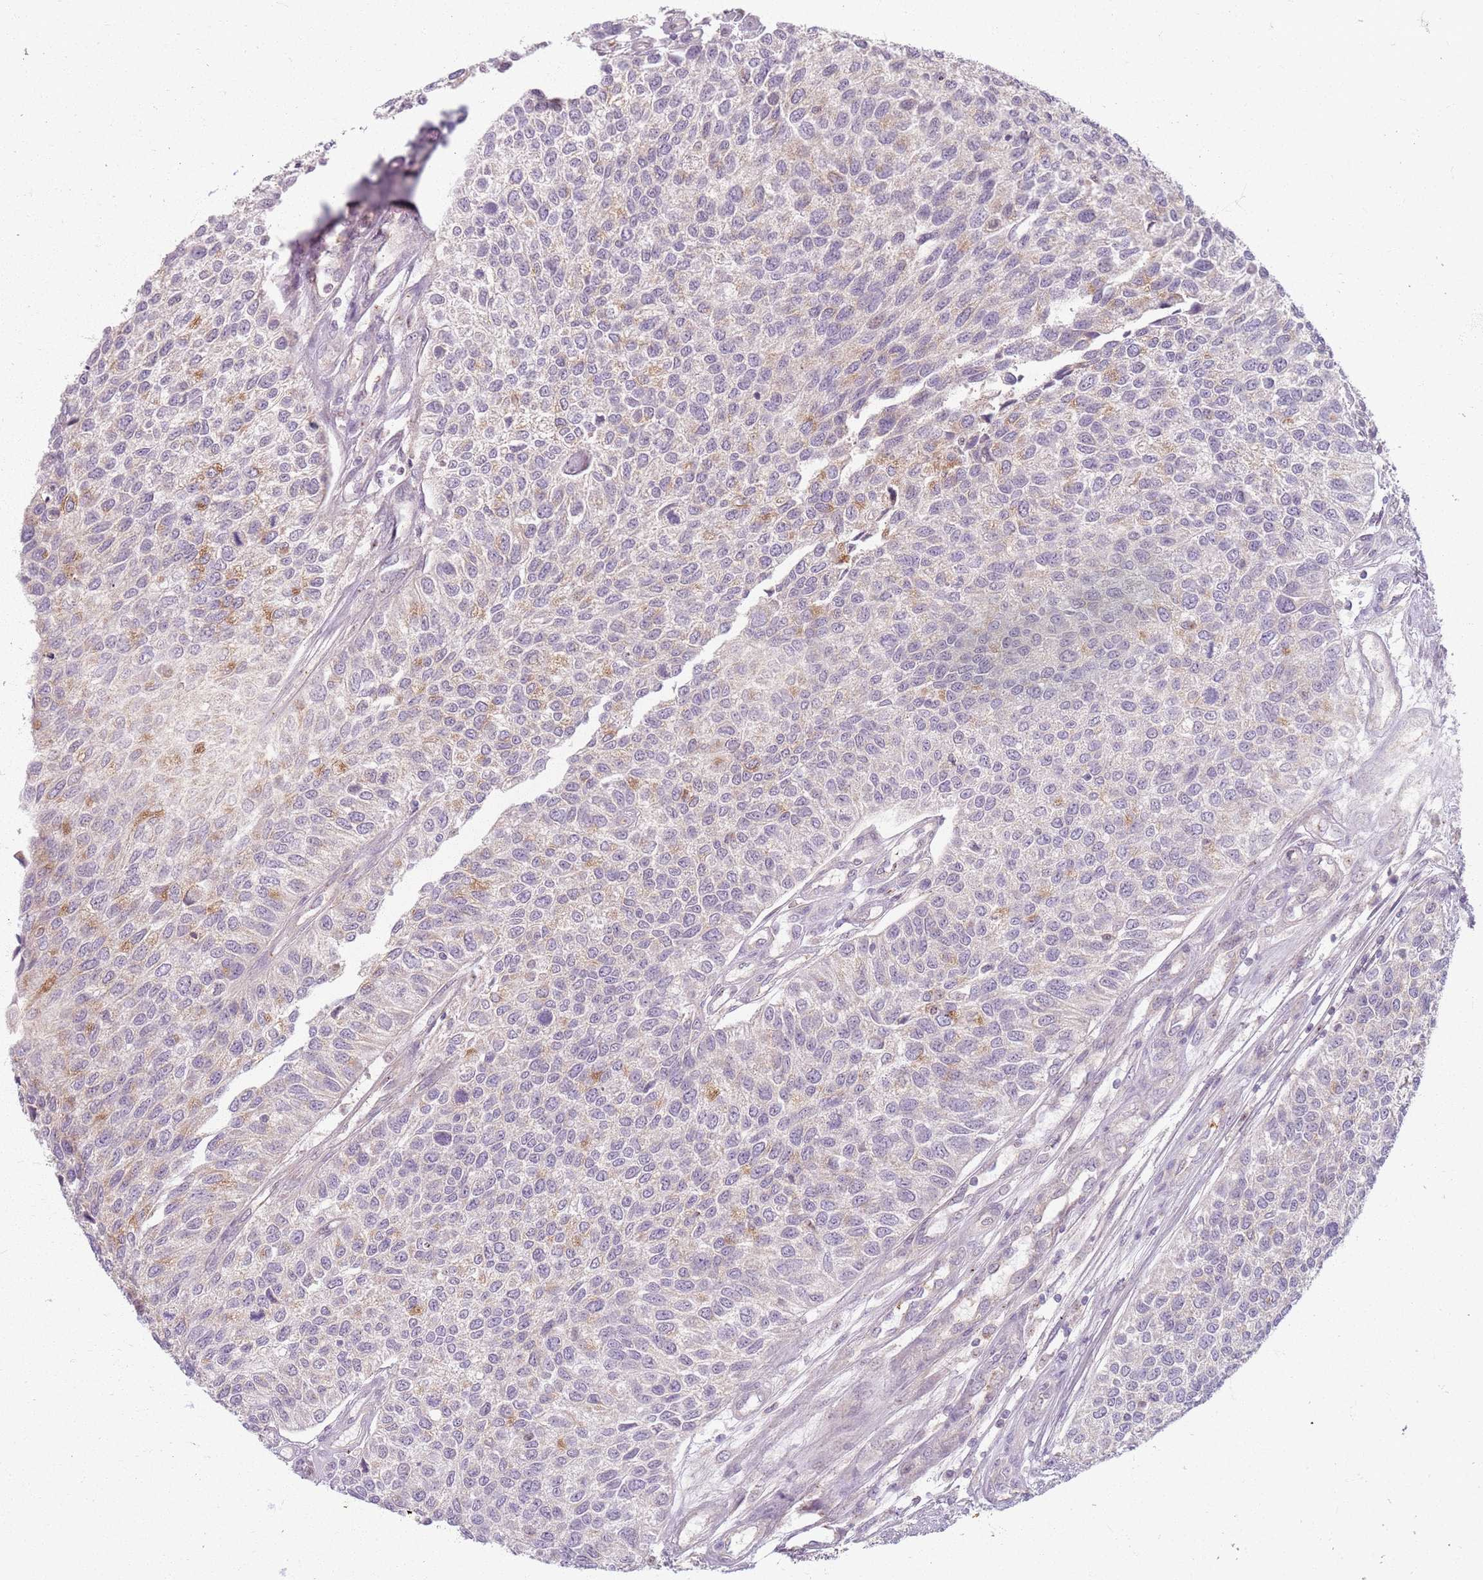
{"staining": {"intensity": "moderate", "quantity": "<25%", "location": "cytoplasmic/membranous"}, "tissue": "urothelial cancer", "cell_type": "Tumor cells", "image_type": "cancer", "snomed": [{"axis": "morphology", "description": "Urothelial carcinoma, NOS"}, {"axis": "topography", "description": "Urinary bladder"}], "caption": "Transitional cell carcinoma was stained to show a protein in brown. There is low levels of moderate cytoplasmic/membranous expression in about <25% of tumor cells.", "gene": "ZDHHC2", "patient": {"sex": "male", "age": 55}}